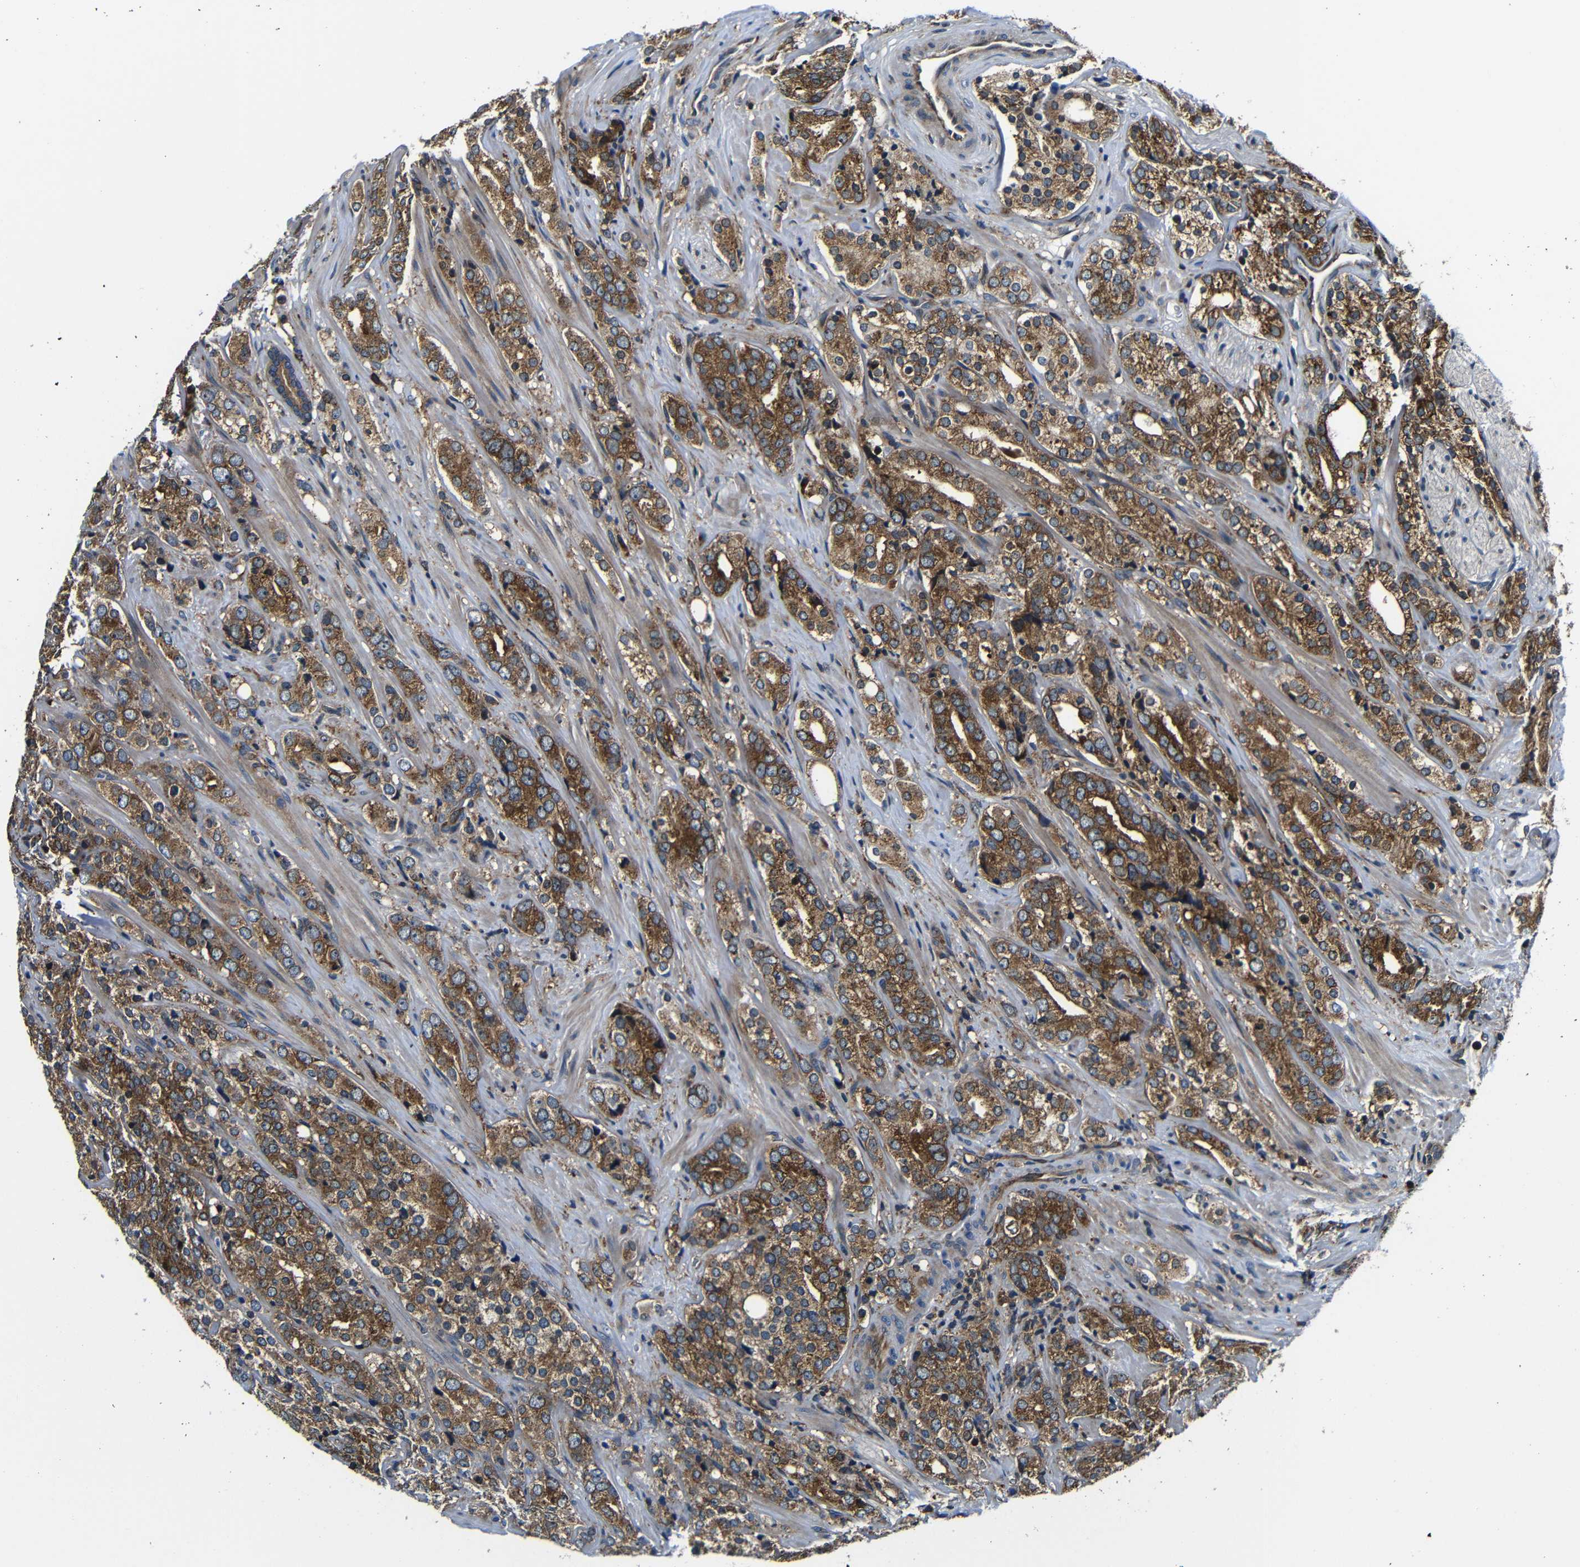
{"staining": {"intensity": "moderate", "quantity": ">75%", "location": "cytoplasmic/membranous"}, "tissue": "prostate cancer", "cell_type": "Tumor cells", "image_type": "cancer", "snomed": [{"axis": "morphology", "description": "Adenocarcinoma, High grade"}, {"axis": "topography", "description": "Prostate"}], "caption": "A photomicrograph of human adenocarcinoma (high-grade) (prostate) stained for a protein demonstrates moderate cytoplasmic/membranous brown staining in tumor cells.", "gene": "ABCE1", "patient": {"sex": "male", "age": 71}}